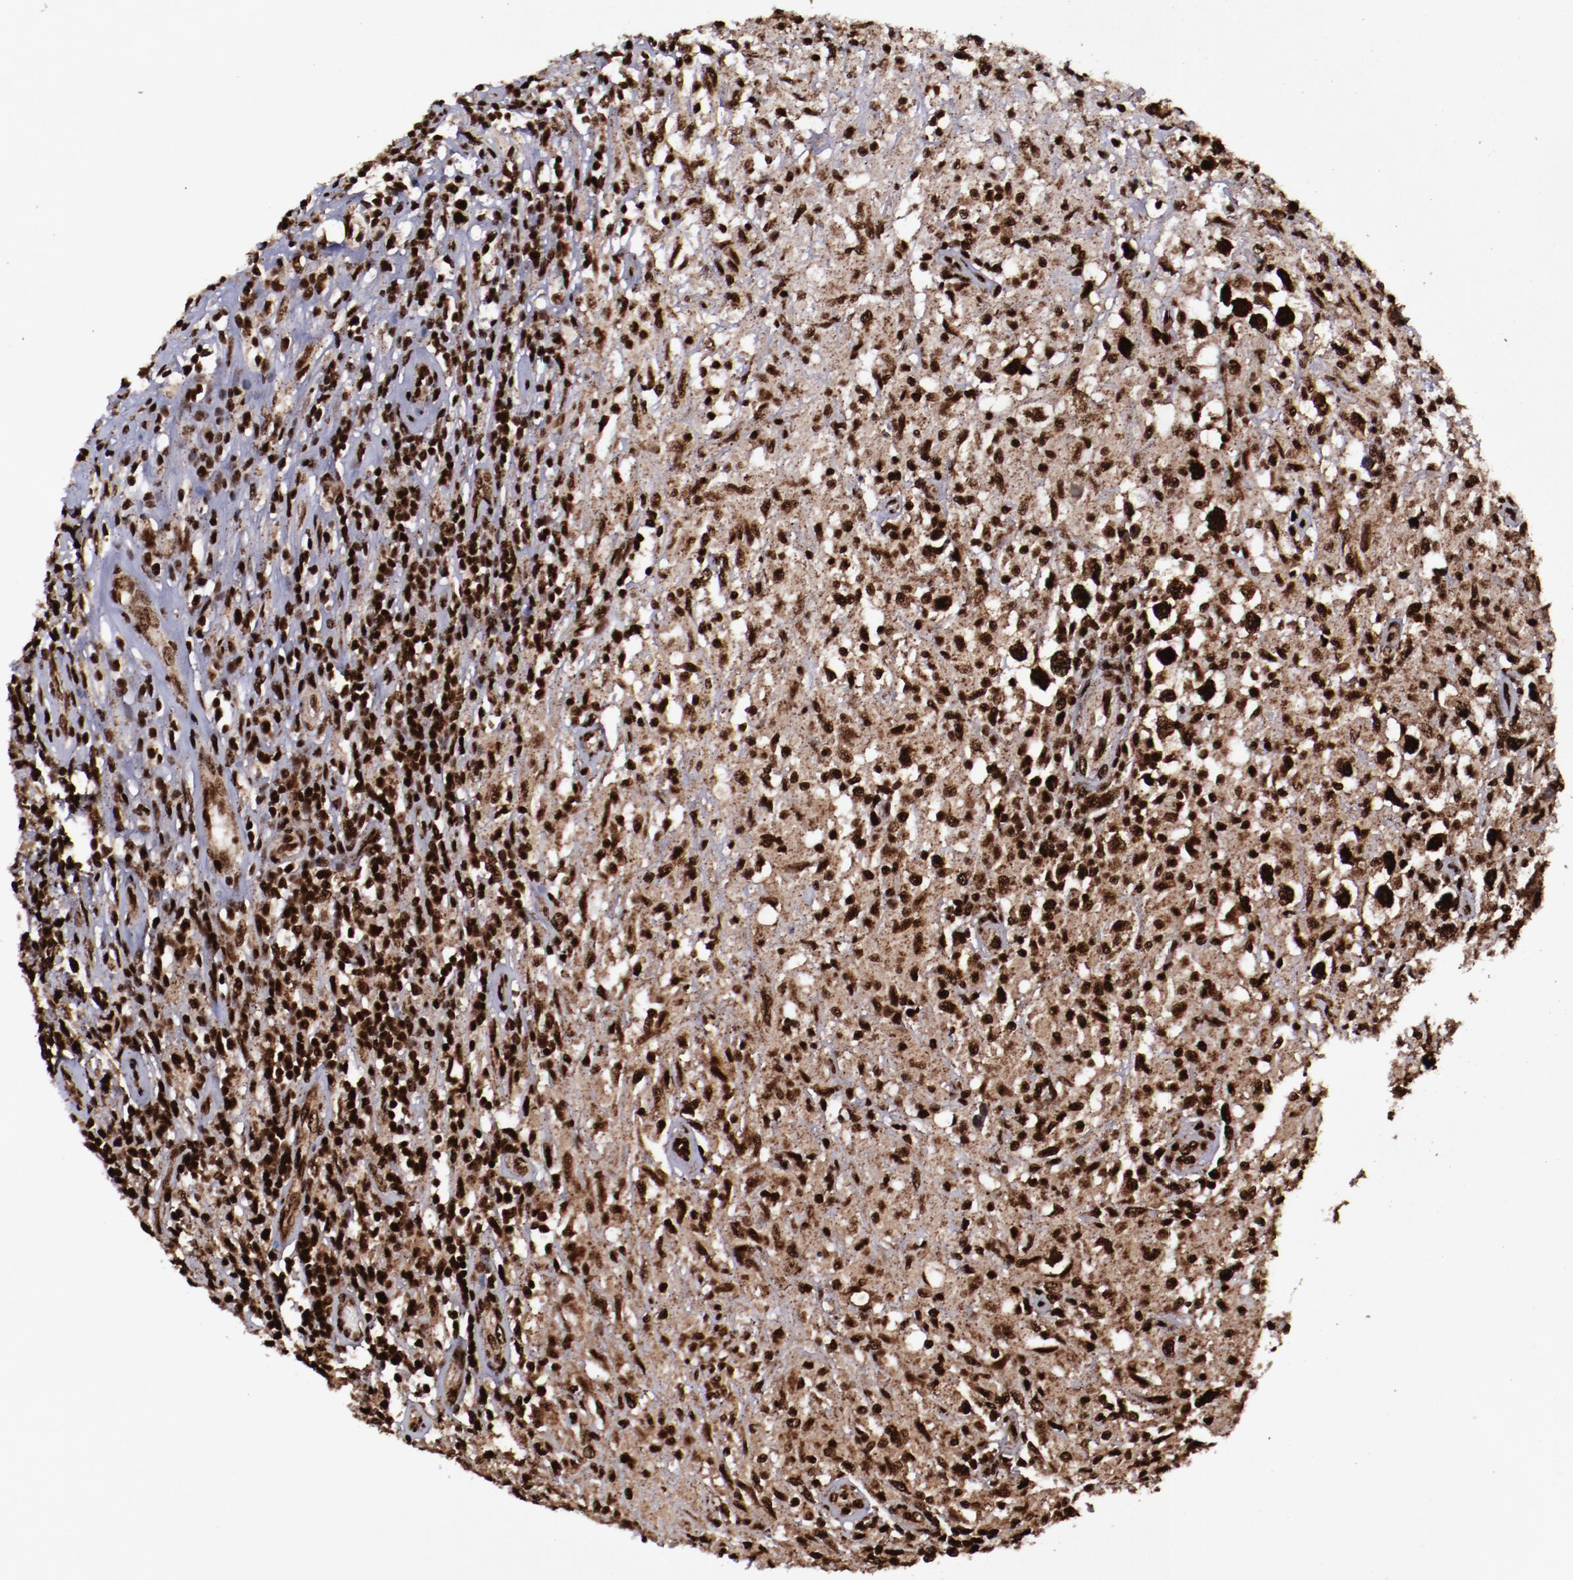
{"staining": {"intensity": "strong", "quantity": ">75%", "location": "cytoplasmic/membranous,nuclear"}, "tissue": "testis cancer", "cell_type": "Tumor cells", "image_type": "cancer", "snomed": [{"axis": "morphology", "description": "Seminoma, NOS"}, {"axis": "topography", "description": "Testis"}], "caption": "Testis cancer stained with a brown dye reveals strong cytoplasmic/membranous and nuclear positive positivity in about >75% of tumor cells.", "gene": "SNW1", "patient": {"sex": "male", "age": 34}}